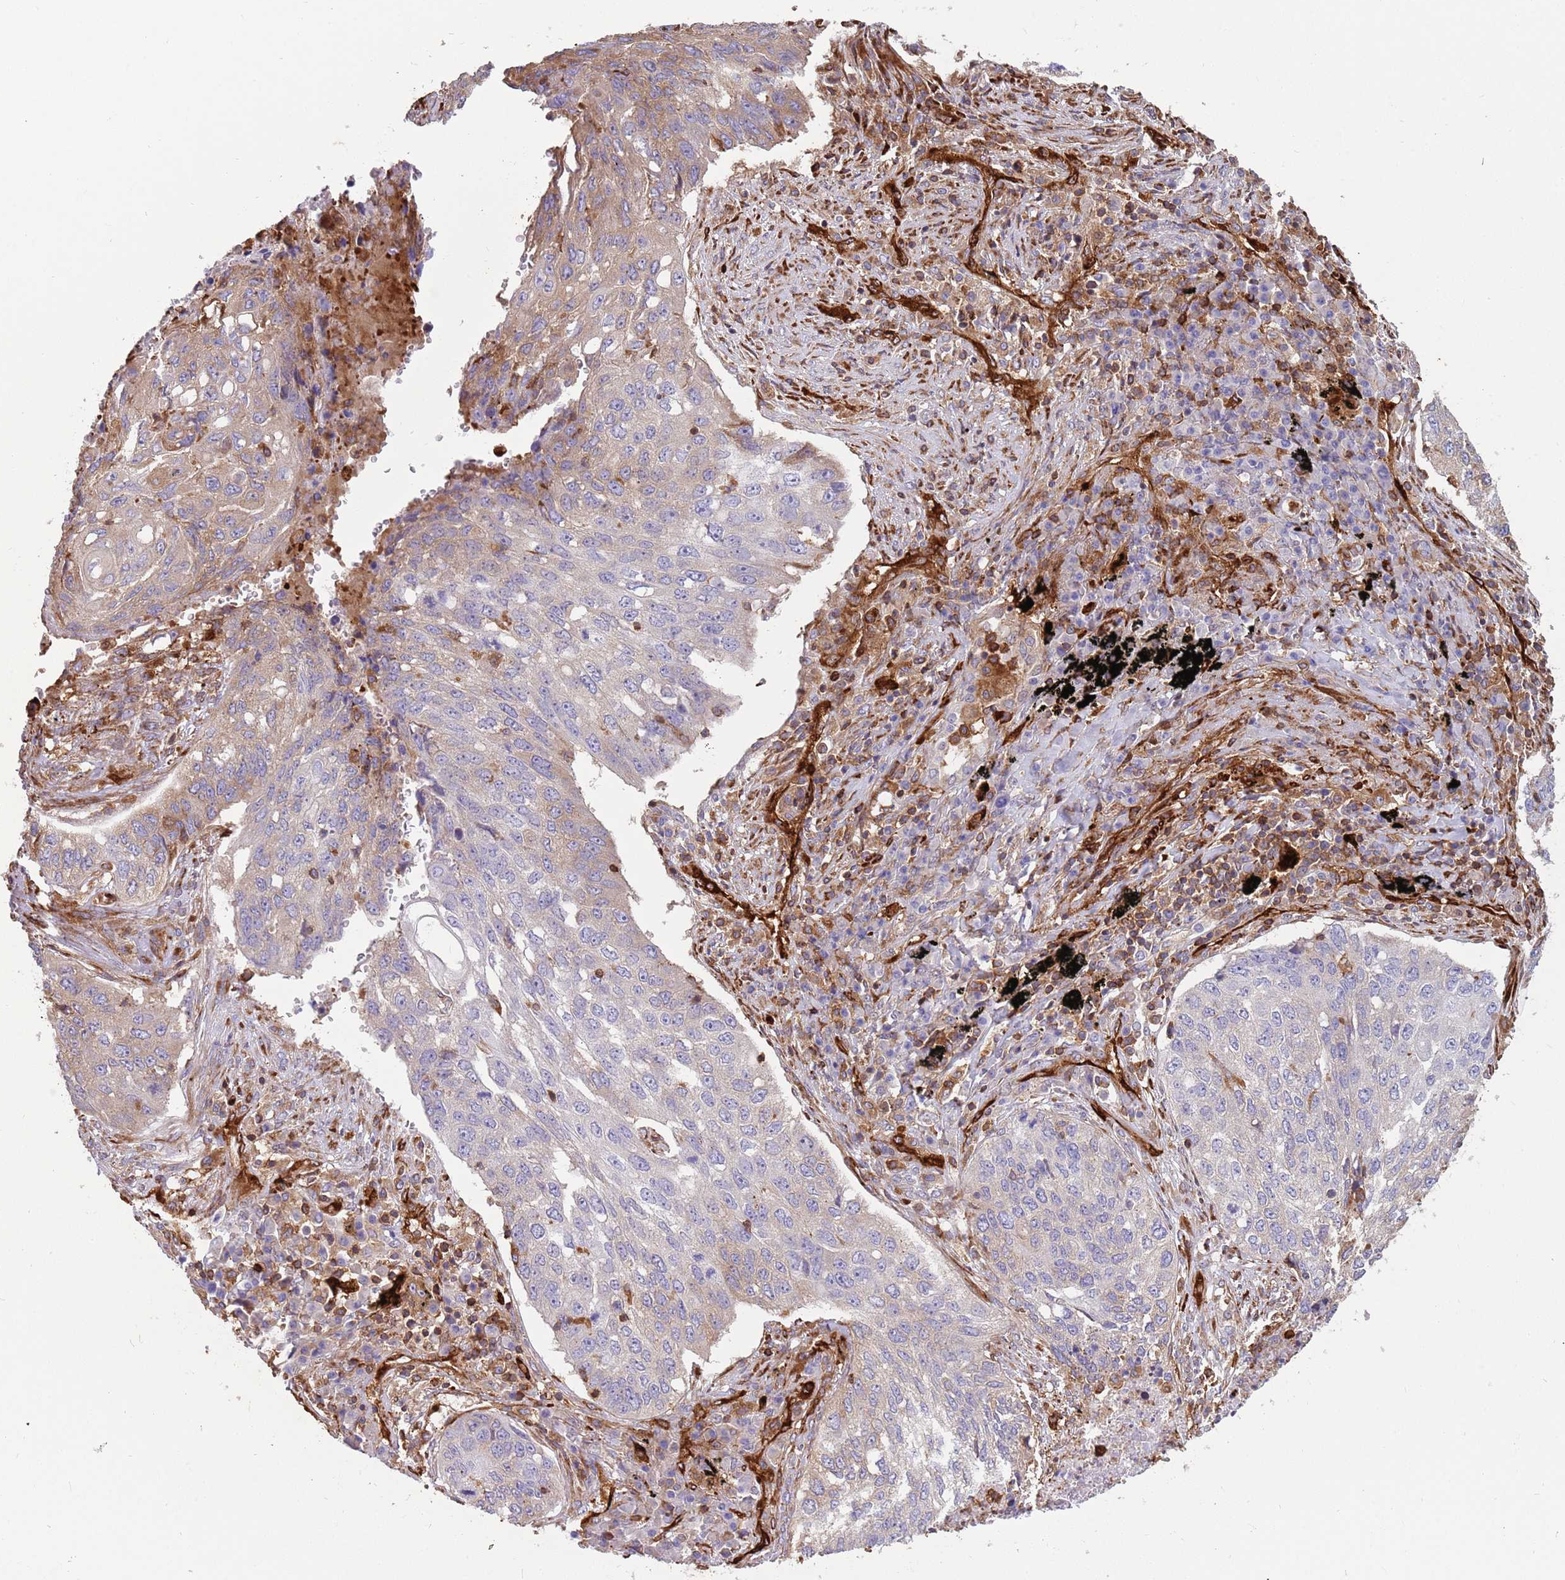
{"staining": {"intensity": "weak", "quantity": "<25%", "location": "cytoplasmic/membranous"}, "tissue": "lung cancer", "cell_type": "Tumor cells", "image_type": "cancer", "snomed": [{"axis": "morphology", "description": "Squamous cell carcinoma, NOS"}, {"axis": "topography", "description": "Lung"}], "caption": "Immunohistochemistry (IHC) histopathology image of human lung squamous cell carcinoma stained for a protein (brown), which exhibits no expression in tumor cells.", "gene": "KBTBD7", "patient": {"sex": "female", "age": 63}}